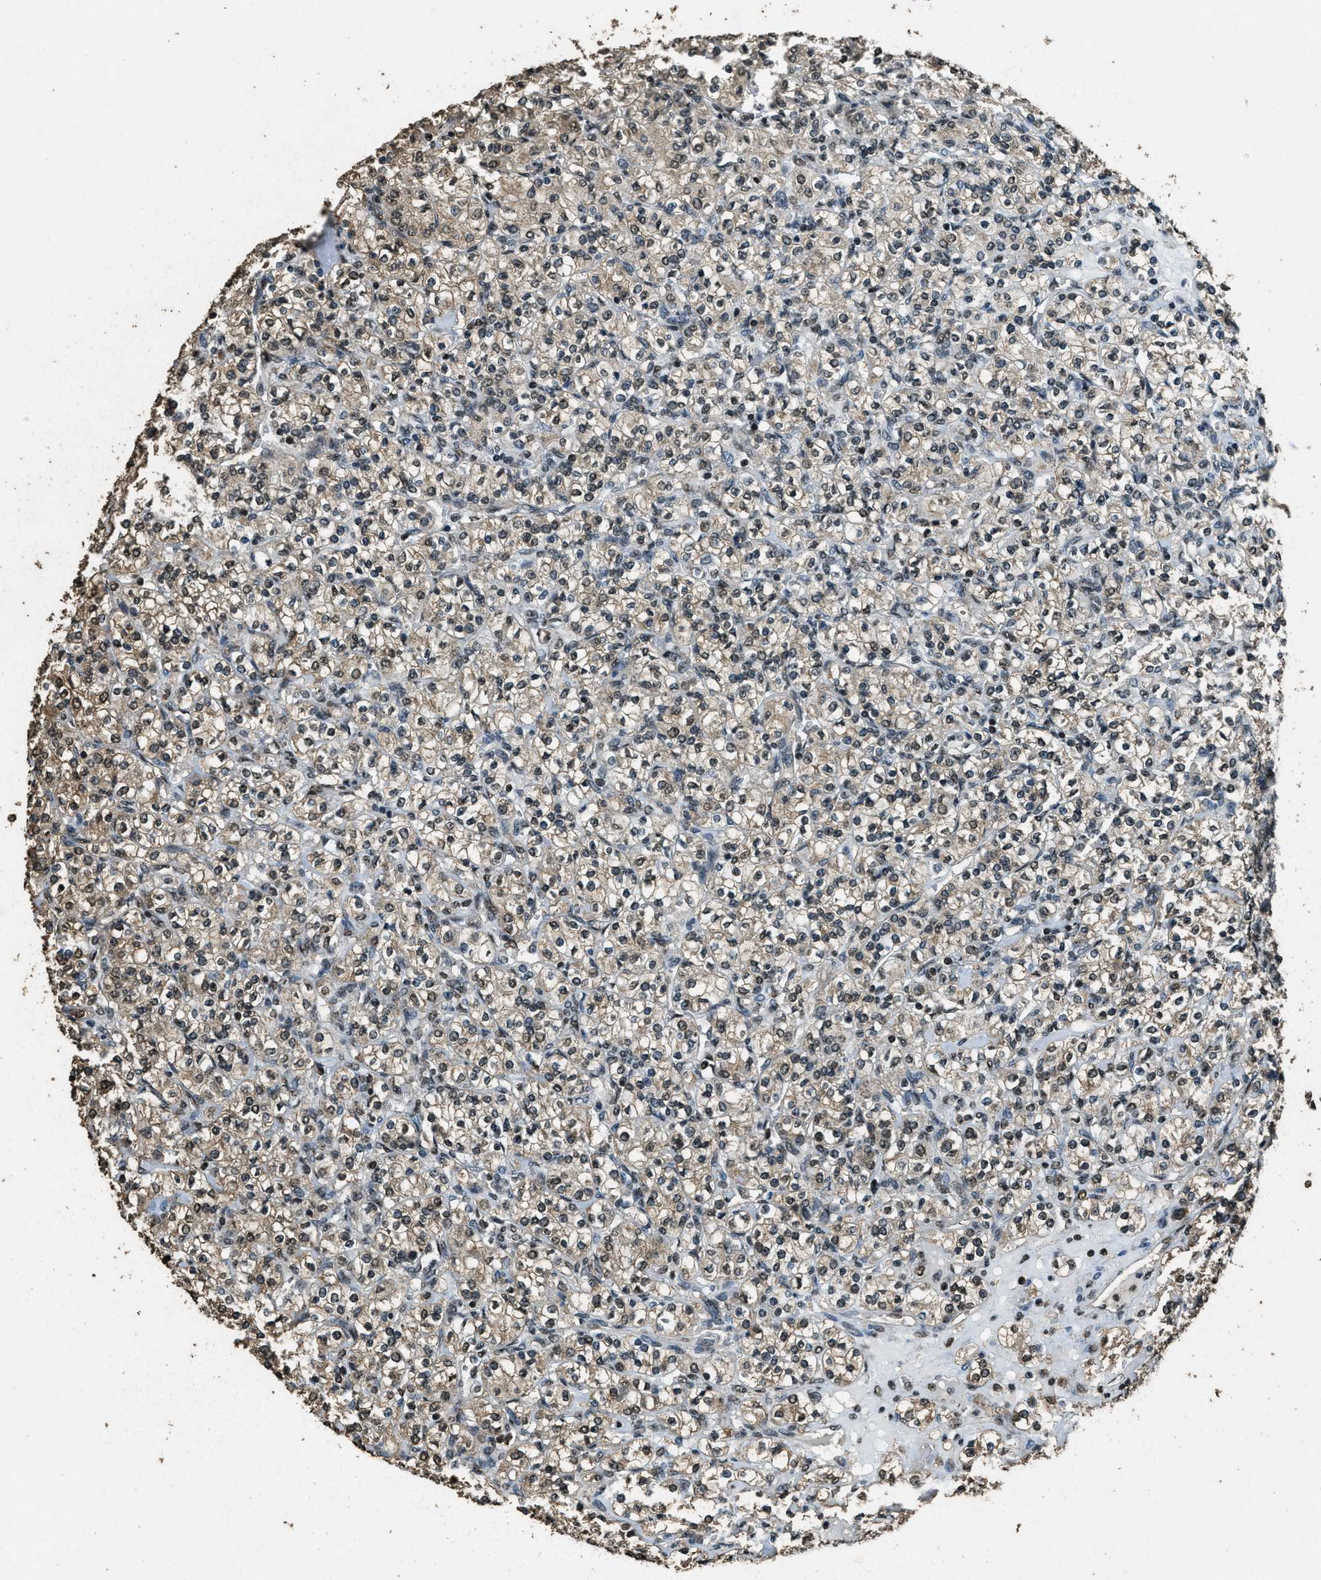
{"staining": {"intensity": "moderate", "quantity": ">75%", "location": "cytoplasmic/membranous,nuclear"}, "tissue": "renal cancer", "cell_type": "Tumor cells", "image_type": "cancer", "snomed": [{"axis": "morphology", "description": "Adenocarcinoma, NOS"}, {"axis": "topography", "description": "Kidney"}], "caption": "Tumor cells reveal moderate cytoplasmic/membranous and nuclear staining in approximately >75% of cells in adenocarcinoma (renal).", "gene": "MYB", "patient": {"sex": "male", "age": 77}}